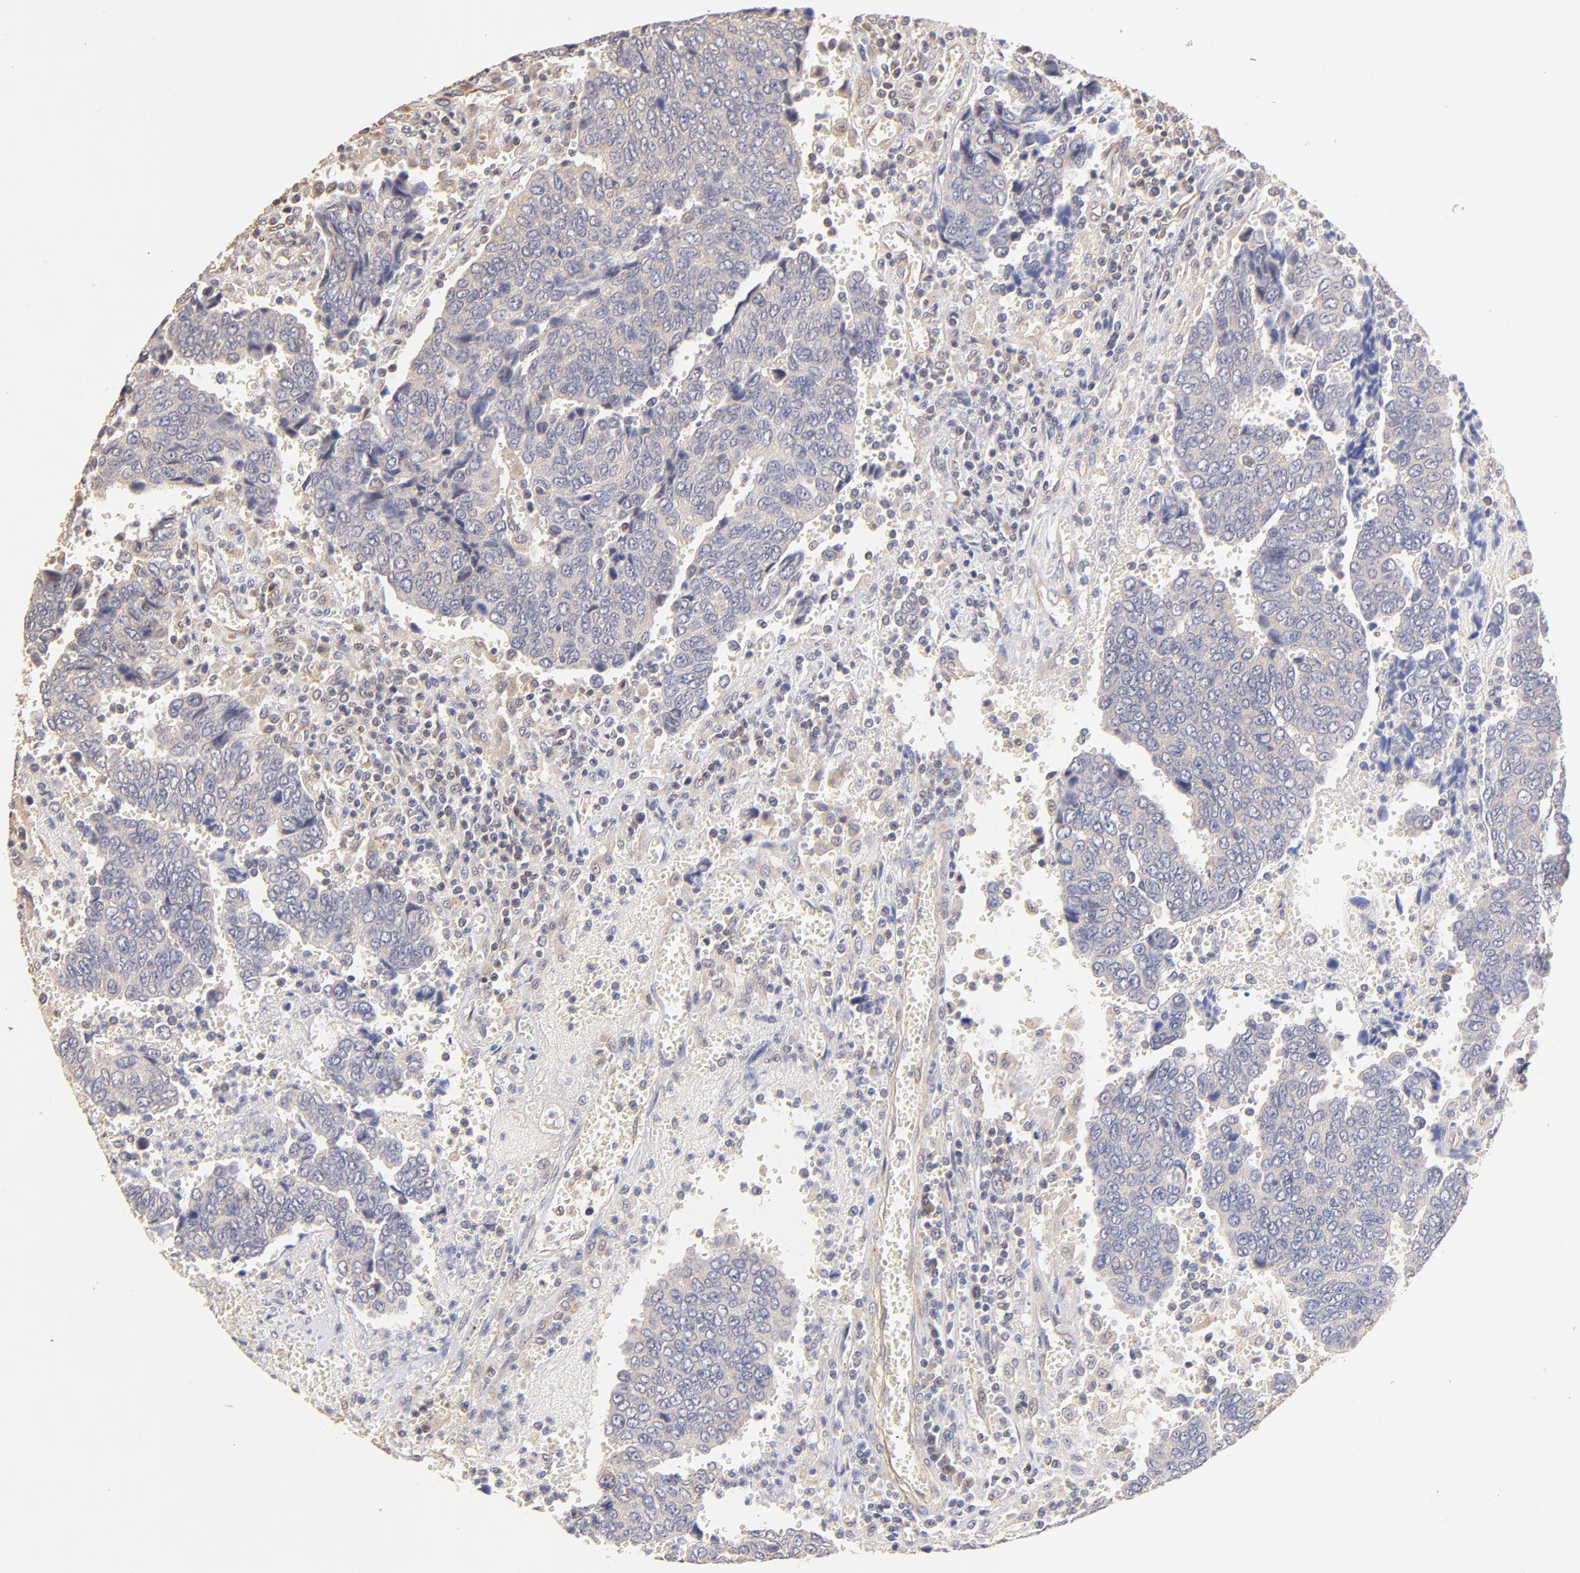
{"staining": {"intensity": "weak", "quantity": ">75%", "location": "cytoplasmic/membranous"}, "tissue": "urothelial cancer", "cell_type": "Tumor cells", "image_type": "cancer", "snomed": [{"axis": "morphology", "description": "Urothelial carcinoma, High grade"}, {"axis": "topography", "description": "Urinary bladder"}], "caption": "Tumor cells demonstrate weak cytoplasmic/membranous staining in about >75% of cells in urothelial carcinoma (high-grade). (IHC, brightfield microscopy, high magnification).", "gene": "TNFAIP3", "patient": {"sex": "male", "age": 86}}